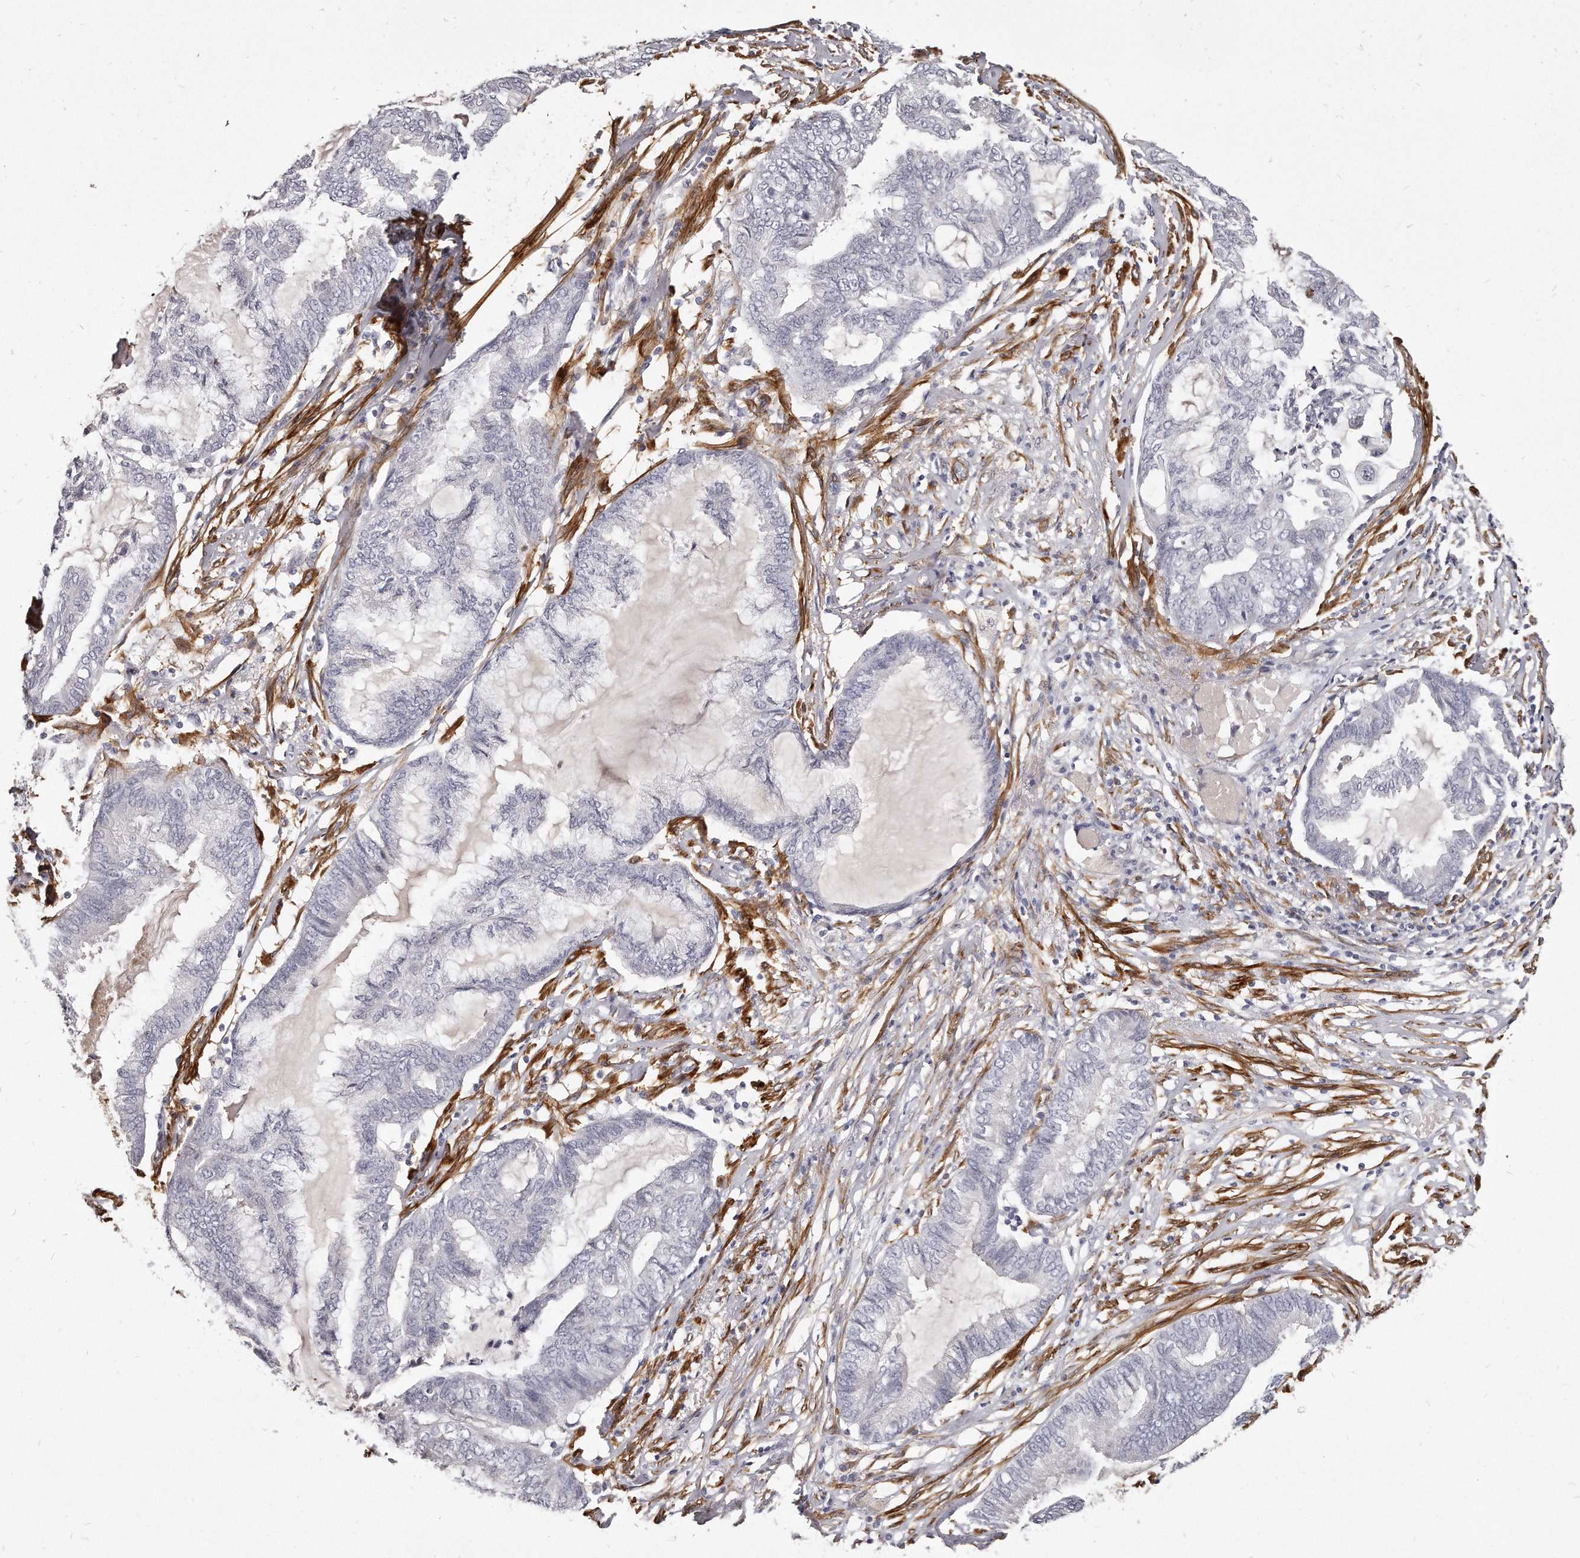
{"staining": {"intensity": "negative", "quantity": "none", "location": "none"}, "tissue": "endometrial cancer", "cell_type": "Tumor cells", "image_type": "cancer", "snomed": [{"axis": "morphology", "description": "Adenocarcinoma, NOS"}, {"axis": "topography", "description": "Endometrium"}], "caption": "This is an immunohistochemistry photomicrograph of endometrial adenocarcinoma. There is no positivity in tumor cells.", "gene": "LMOD1", "patient": {"sex": "female", "age": 86}}